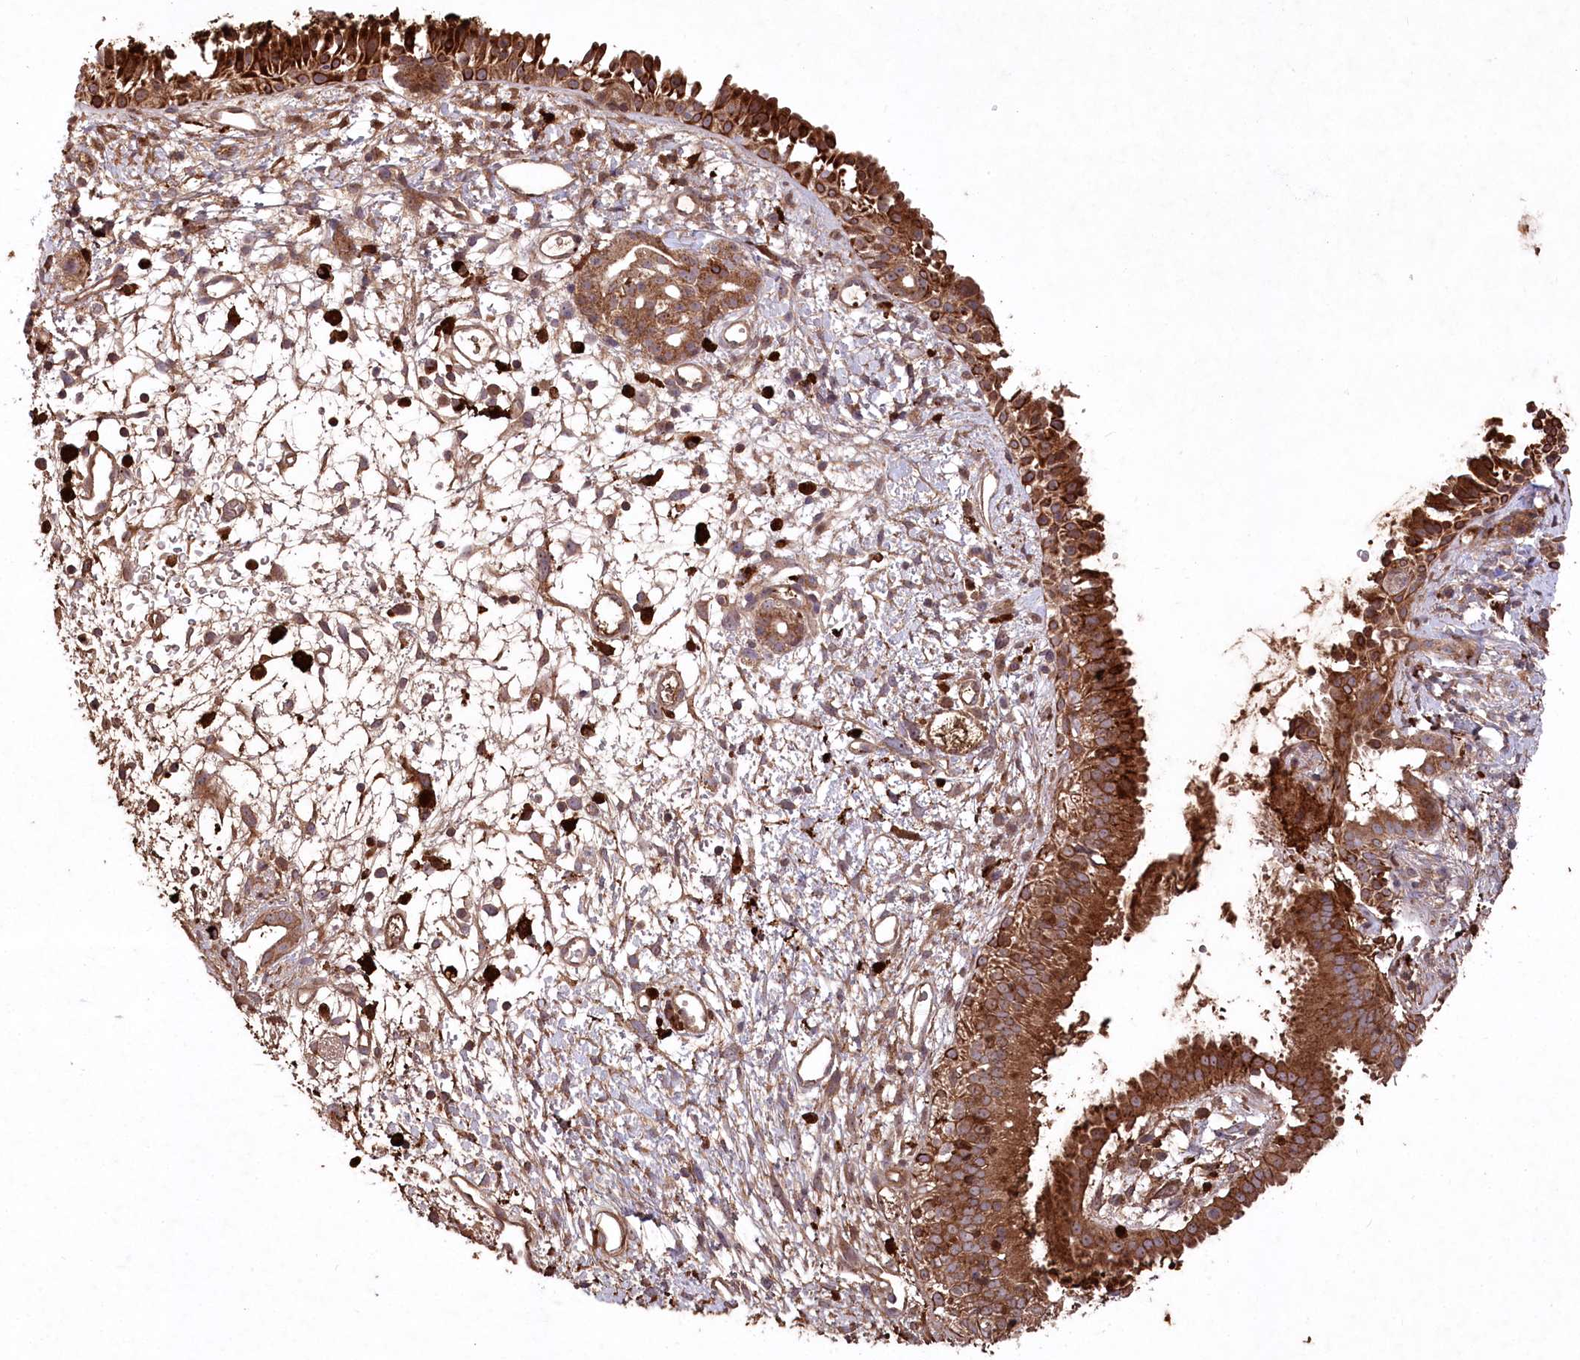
{"staining": {"intensity": "strong", "quantity": ">75%", "location": "cytoplasmic/membranous"}, "tissue": "nasopharynx", "cell_type": "Respiratory epithelial cells", "image_type": "normal", "snomed": [{"axis": "morphology", "description": "Normal tissue, NOS"}, {"axis": "topography", "description": "Nasopharynx"}], "caption": "A micrograph showing strong cytoplasmic/membranous positivity in approximately >75% of respiratory epithelial cells in benign nasopharynx, as visualized by brown immunohistochemical staining.", "gene": "PPP1R21", "patient": {"sex": "male", "age": 22}}